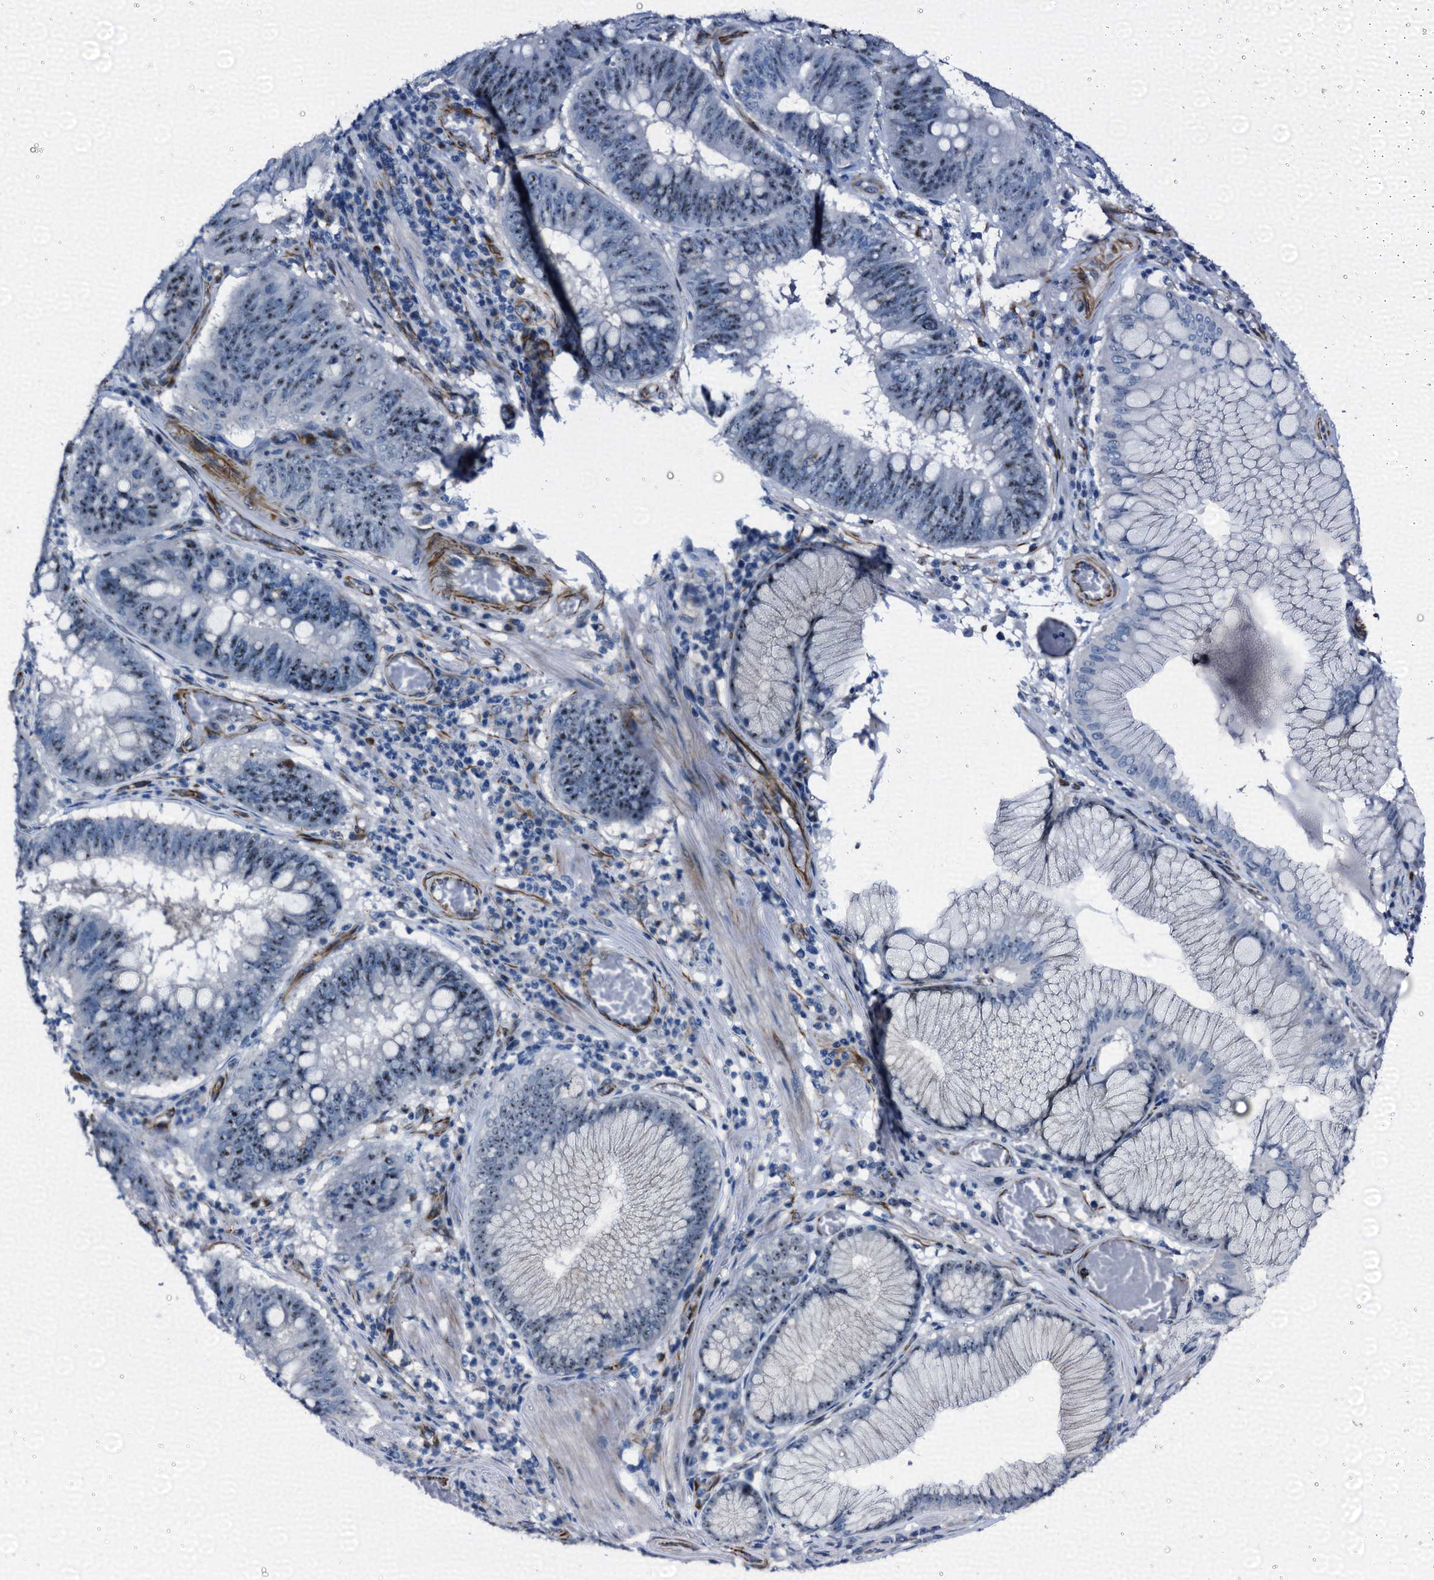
{"staining": {"intensity": "moderate", "quantity": ">75%", "location": "nuclear"}, "tissue": "stomach cancer", "cell_type": "Tumor cells", "image_type": "cancer", "snomed": [{"axis": "morphology", "description": "Adenocarcinoma, NOS"}, {"axis": "topography", "description": "Stomach"}], "caption": "IHC histopathology image of stomach adenocarcinoma stained for a protein (brown), which reveals medium levels of moderate nuclear expression in approximately >75% of tumor cells.", "gene": "EMG1", "patient": {"sex": "male", "age": 59}}